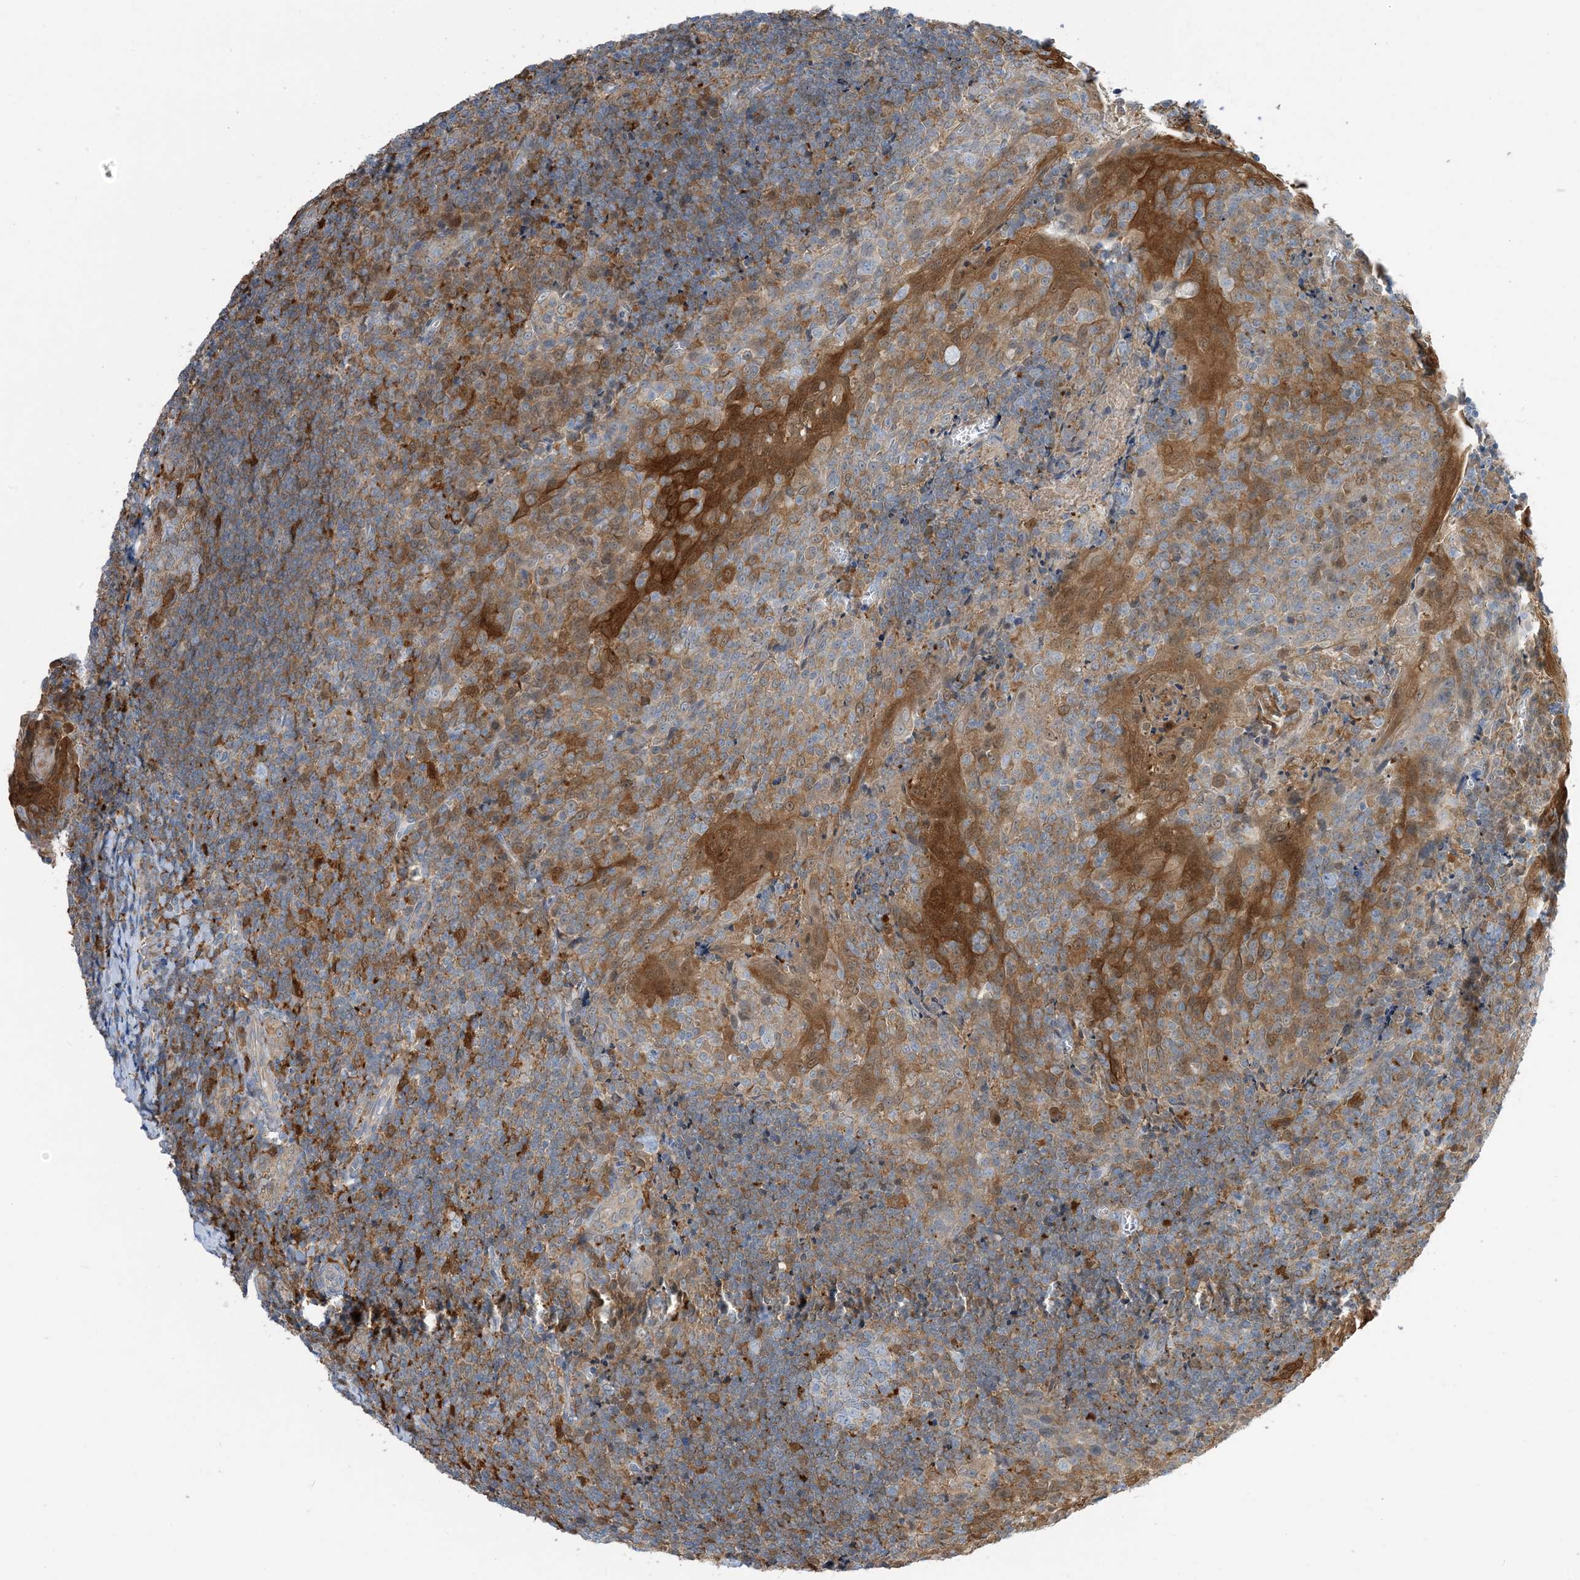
{"staining": {"intensity": "strong", "quantity": "<25%", "location": "cytoplasmic/membranous"}, "tissue": "tonsil", "cell_type": "Germinal center cells", "image_type": "normal", "snomed": [{"axis": "morphology", "description": "Normal tissue, NOS"}, {"axis": "topography", "description": "Tonsil"}], "caption": "Benign tonsil was stained to show a protein in brown. There is medium levels of strong cytoplasmic/membranous staining in approximately <25% of germinal center cells. The staining was performed using DAB, with brown indicating positive protein expression. Nuclei are stained blue with hematoxylin.", "gene": "NAGK", "patient": {"sex": "male", "age": 27}}